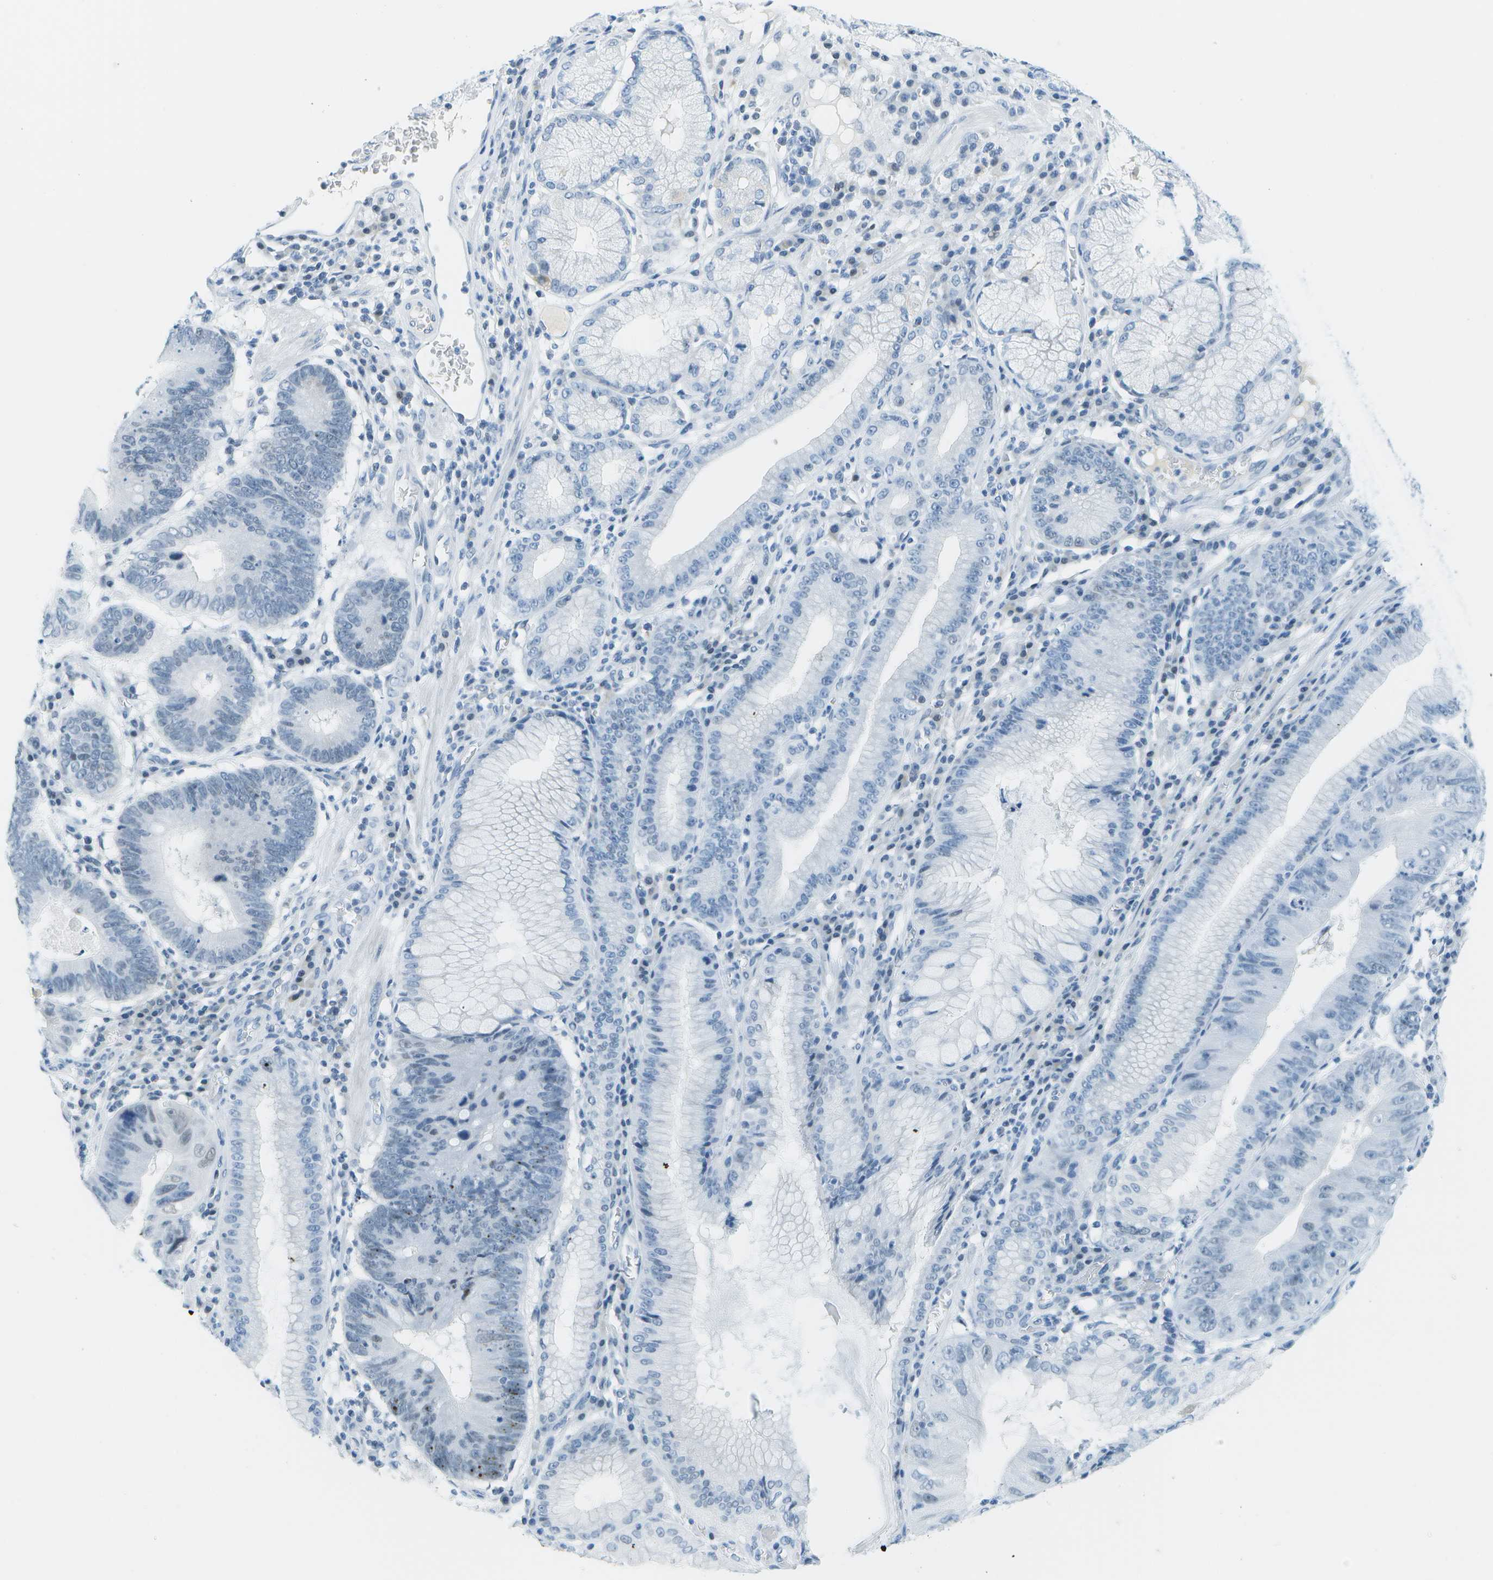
{"staining": {"intensity": "negative", "quantity": "none", "location": "none"}, "tissue": "stomach cancer", "cell_type": "Tumor cells", "image_type": "cancer", "snomed": [{"axis": "morphology", "description": "Adenocarcinoma, NOS"}, {"axis": "topography", "description": "Stomach"}], "caption": "A photomicrograph of human stomach adenocarcinoma is negative for staining in tumor cells.", "gene": "NEK11", "patient": {"sex": "male", "age": 59}}